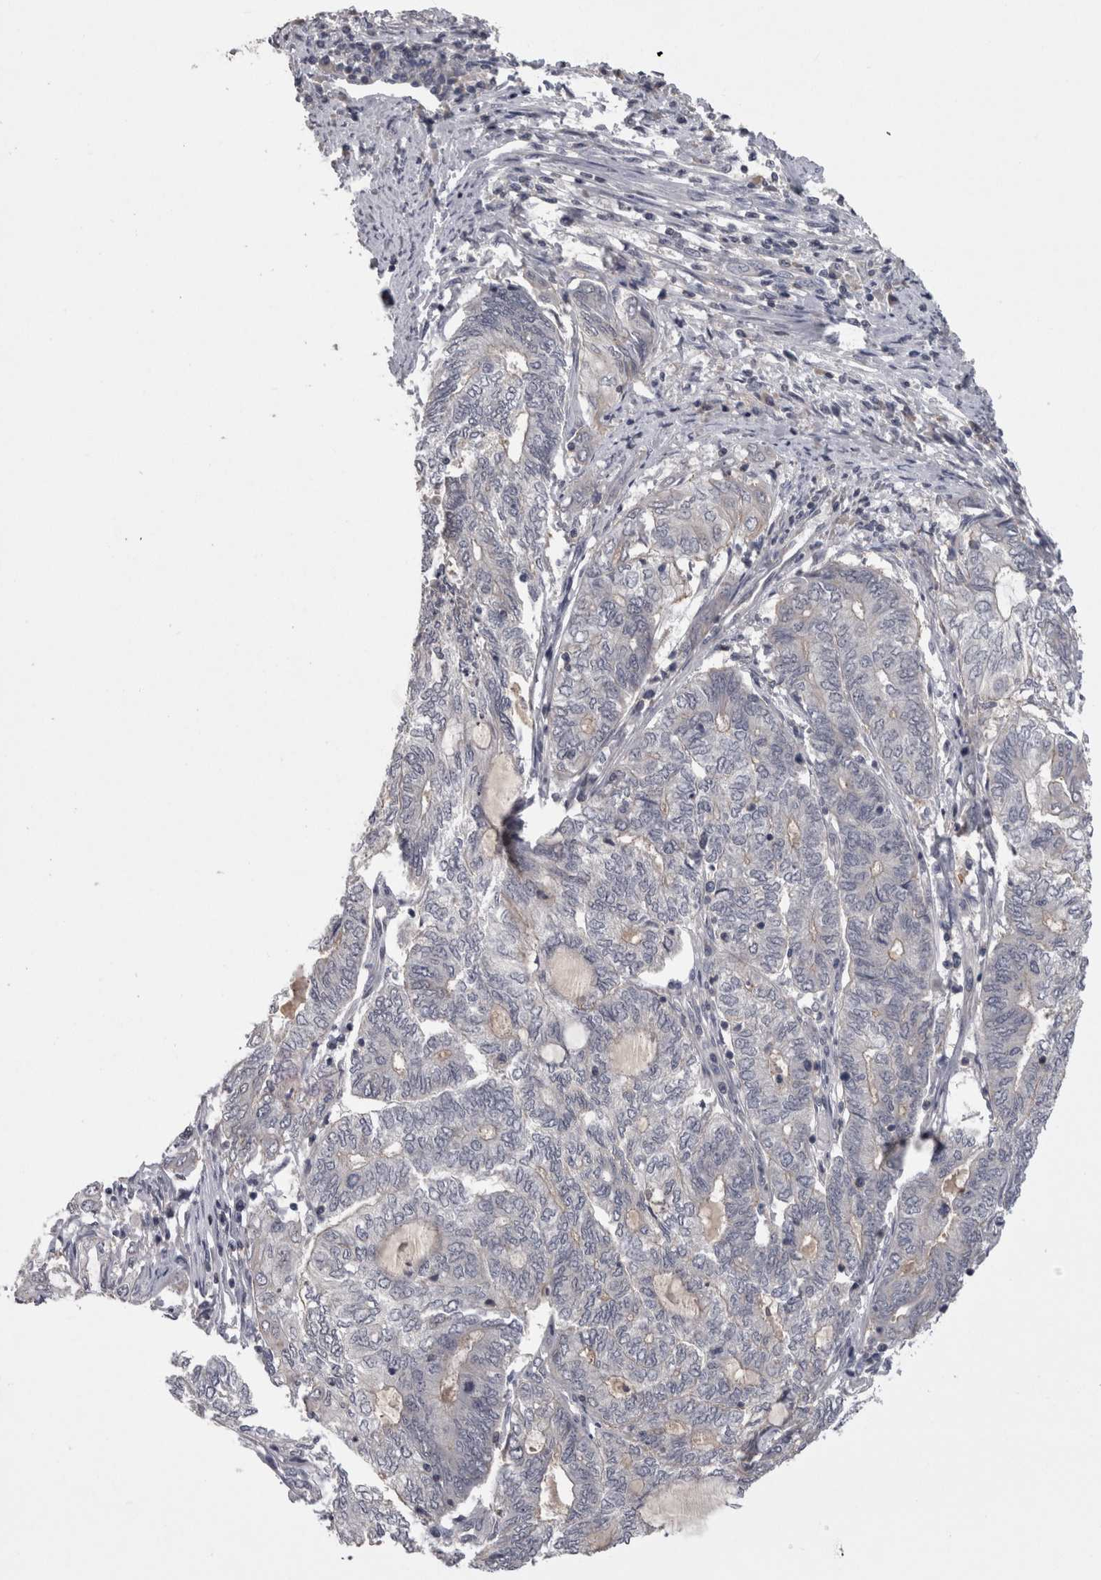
{"staining": {"intensity": "negative", "quantity": "none", "location": "none"}, "tissue": "endometrial cancer", "cell_type": "Tumor cells", "image_type": "cancer", "snomed": [{"axis": "morphology", "description": "Adenocarcinoma, NOS"}, {"axis": "topography", "description": "Uterus"}, {"axis": "topography", "description": "Endometrium"}], "caption": "Photomicrograph shows no significant protein staining in tumor cells of endometrial cancer (adenocarcinoma).", "gene": "PON3", "patient": {"sex": "female", "age": 70}}